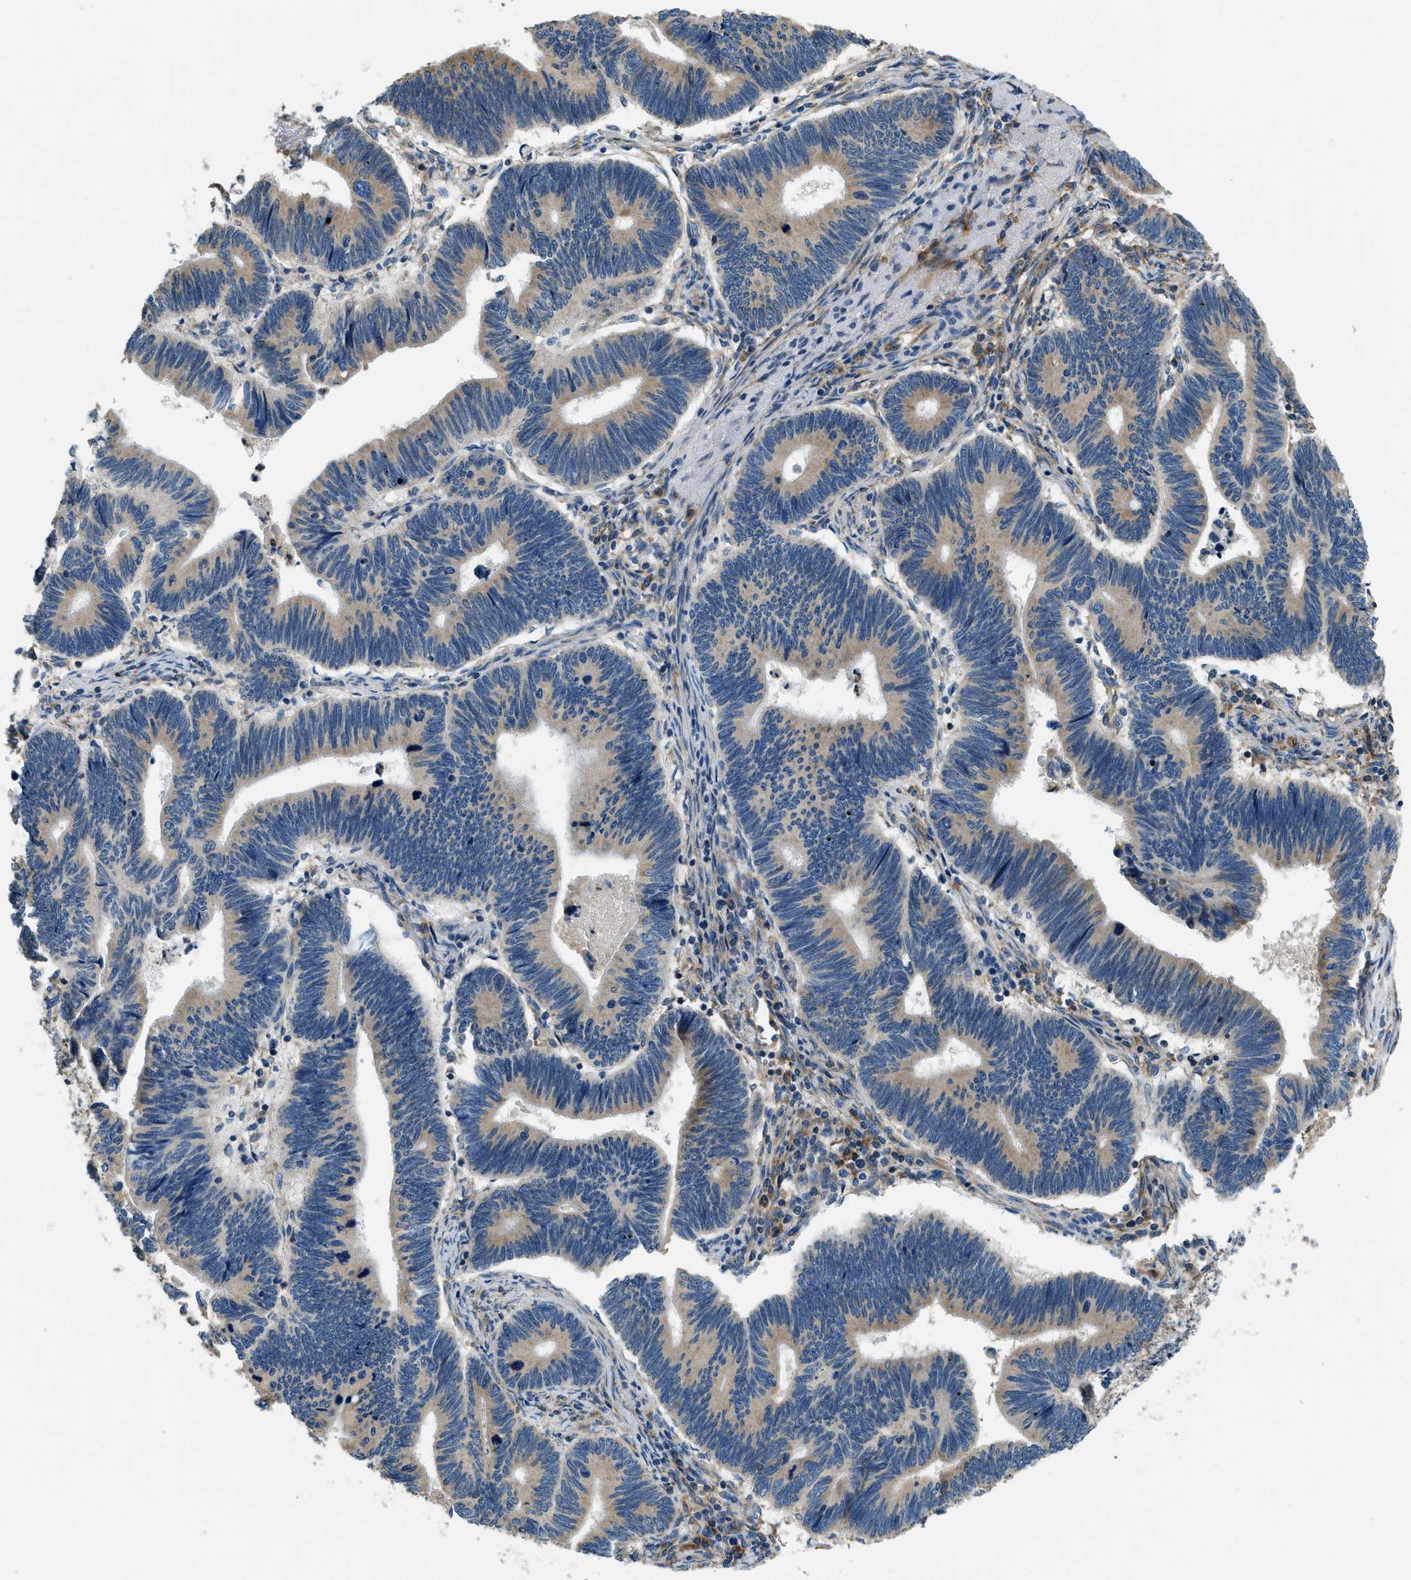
{"staining": {"intensity": "weak", "quantity": ">75%", "location": "cytoplasmic/membranous"}, "tissue": "pancreatic cancer", "cell_type": "Tumor cells", "image_type": "cancer", "snomed": [{"axis": "morphology", "description": "Adenocarcinoma, NOS"}, {"axis": "topography", "description": "Pancreas"}], "caption": "Tumor cells display low levels of weak cytoplasmic/membranous expression in about >75% of cells in pancreatic adenocarcinoma. Nuclei are stained in blue.", "gene": "GIMAP8", "patient": {"sex": "female", "age": 70}}